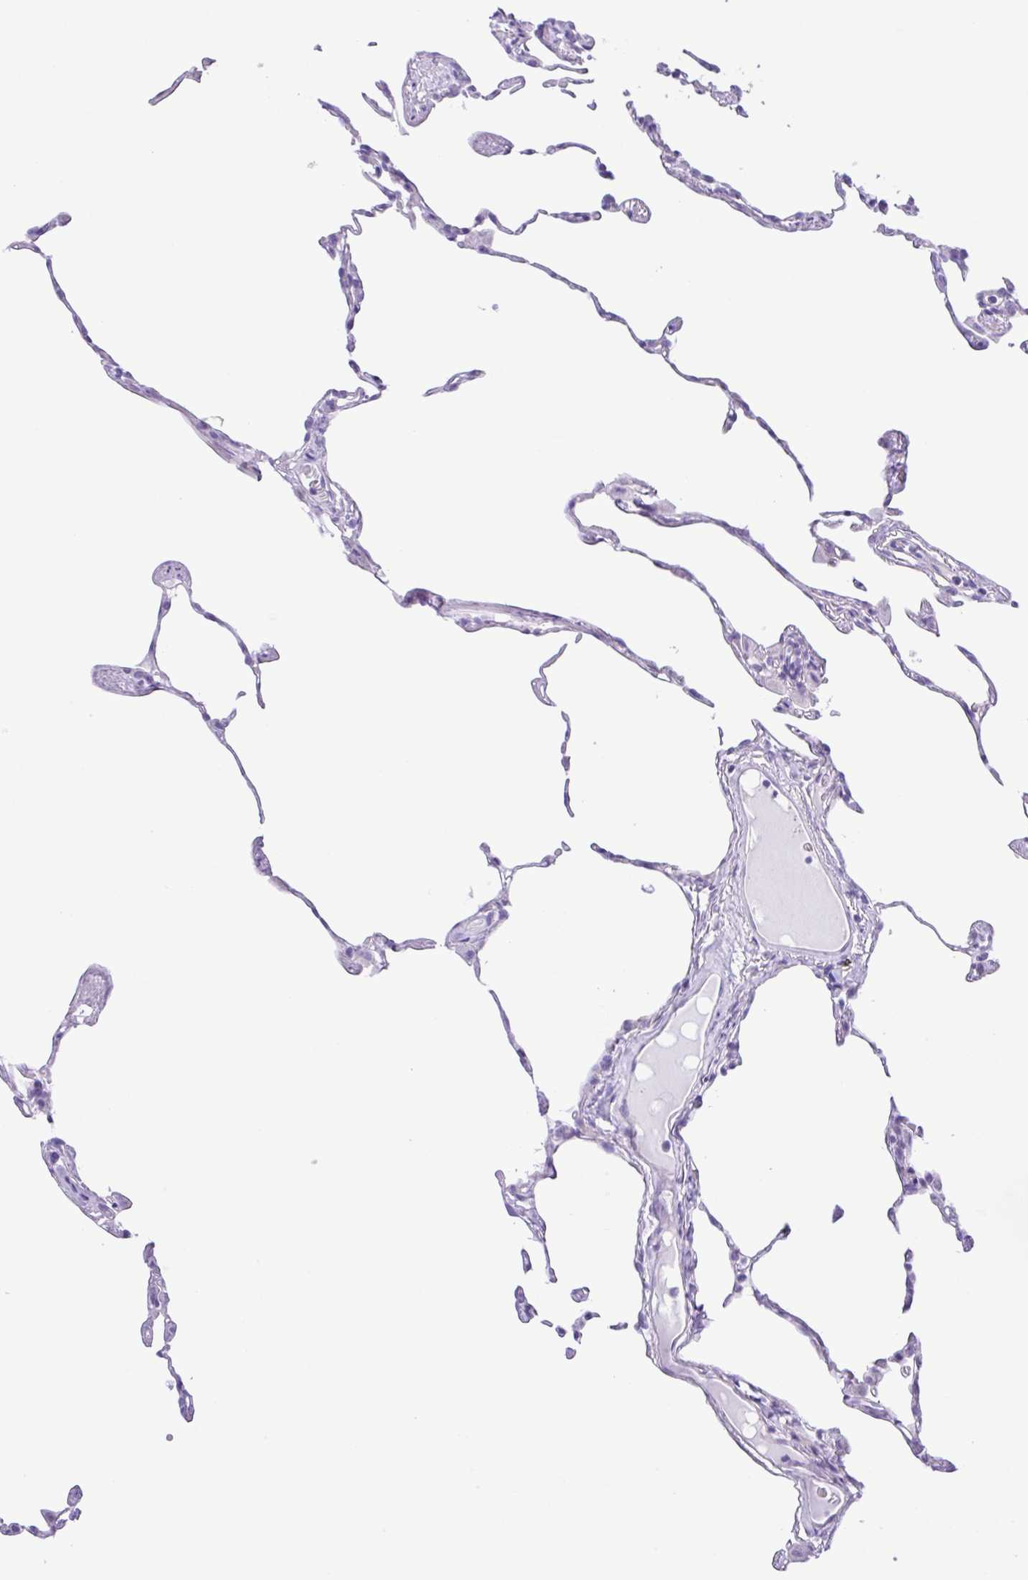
{"staining": {"intensity": "negative", "quantity": "none", "location": "none"}, "tissue": "lung", "cell_type": "Alveolar cells", "image_type": "normal", "snomed": [{"axis": "morphology", "description": "Normal tissue, NOS"}, {"axis": "topography", "description": "Lung"}], "caption": "The histopathology image demonstrates no significant expression in alveolar cells of lung.", "gene": "CYP11A1", "patient": {"sex": "female", "age": 57}}